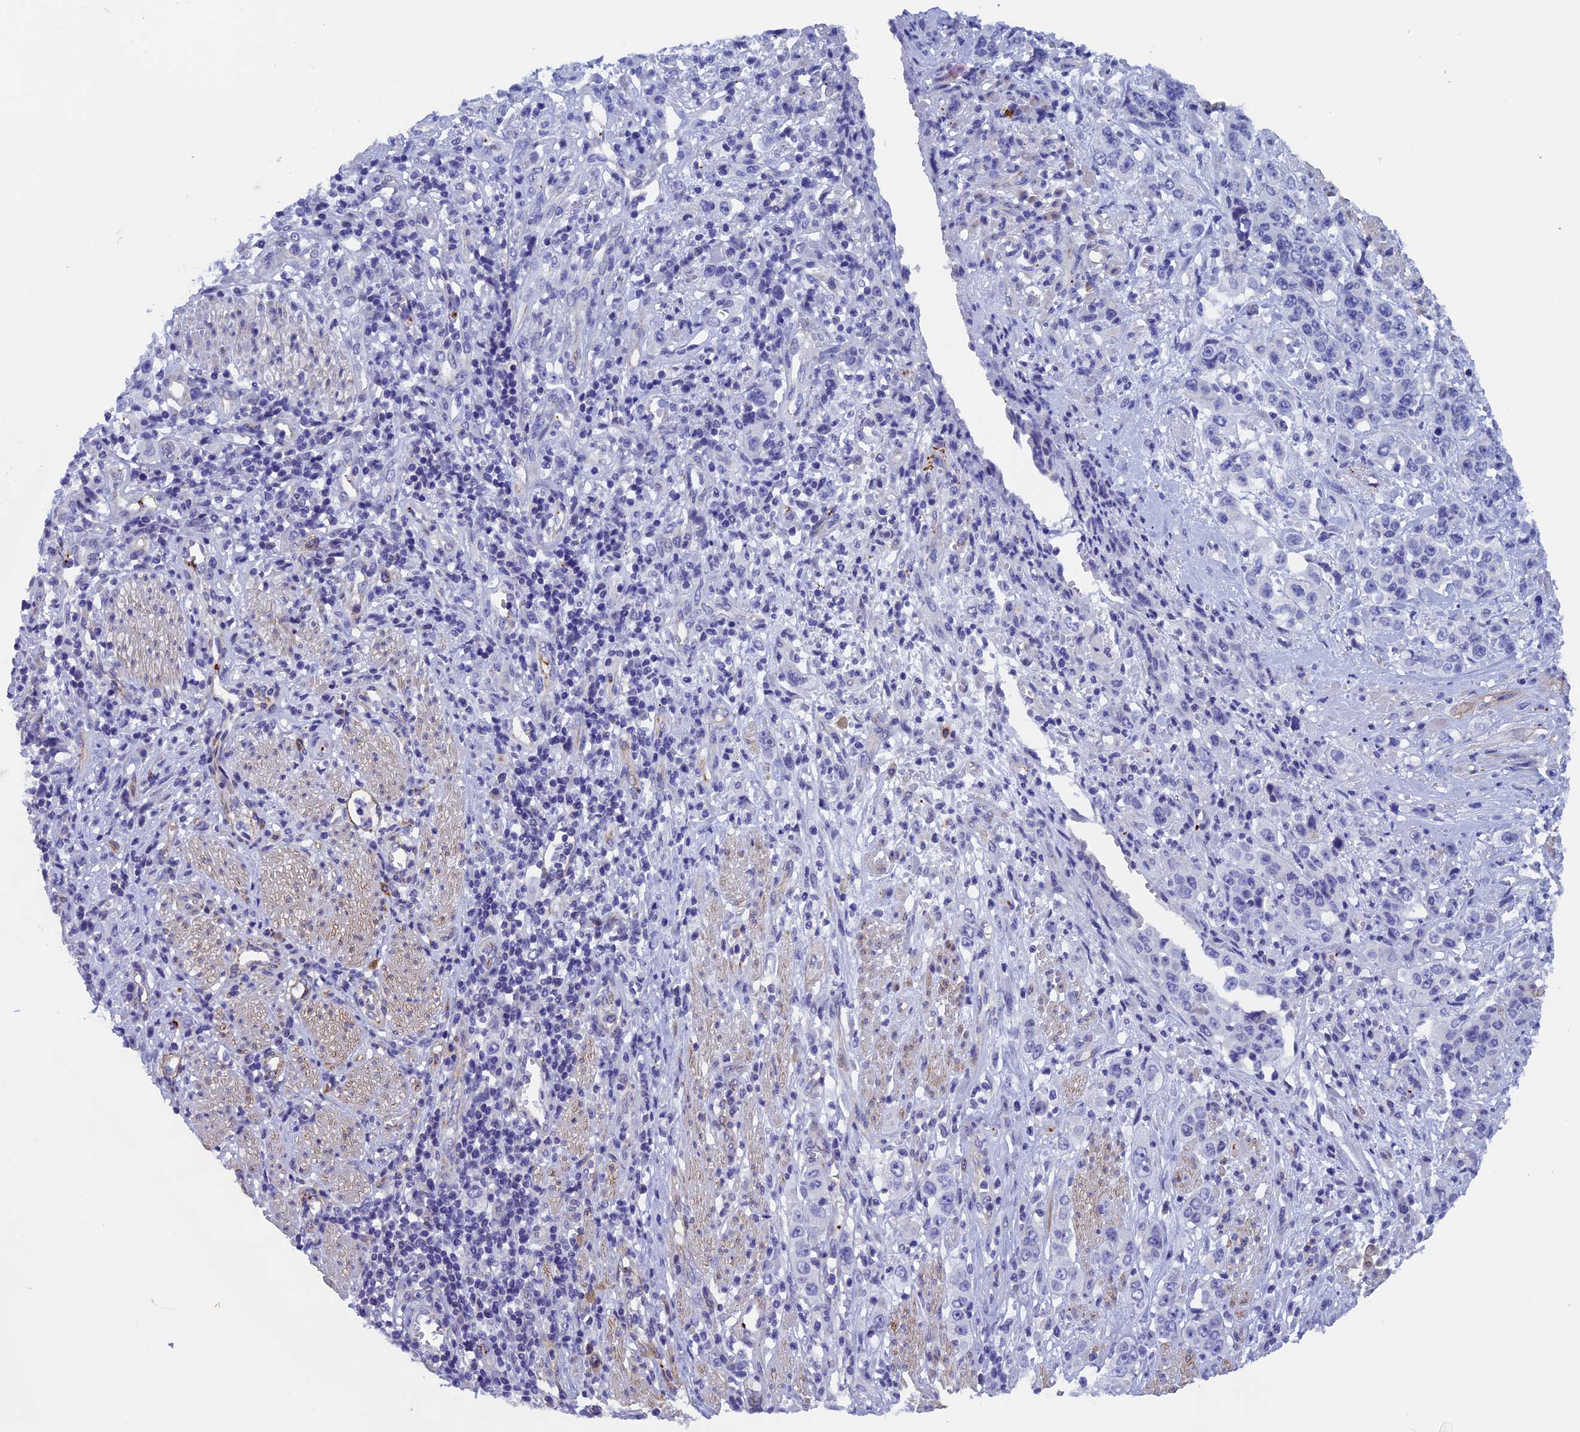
{"staining": {"intensity": "negative", "quantity": "none", "location": "none"}, "tissue": "stomach cancer", "cell_type": "Tumor cells", "image_type": "cancer", "snomed": [{"axis": "morphology", "description": "Adenocarcinoma, NOS"}, {"axis": "topography", "description": "Stomach, upper"}], "caption": "The histopathology image exhibits no staining of tumor cells in stomach cancer (adenocarcinoma). (DAB (3,3'-diaminobenzidine) IHC visualized using brightfield microscopy, high magnification).", "gene": "INSYN1", "patient": {"sex": "male", "age": 62}}